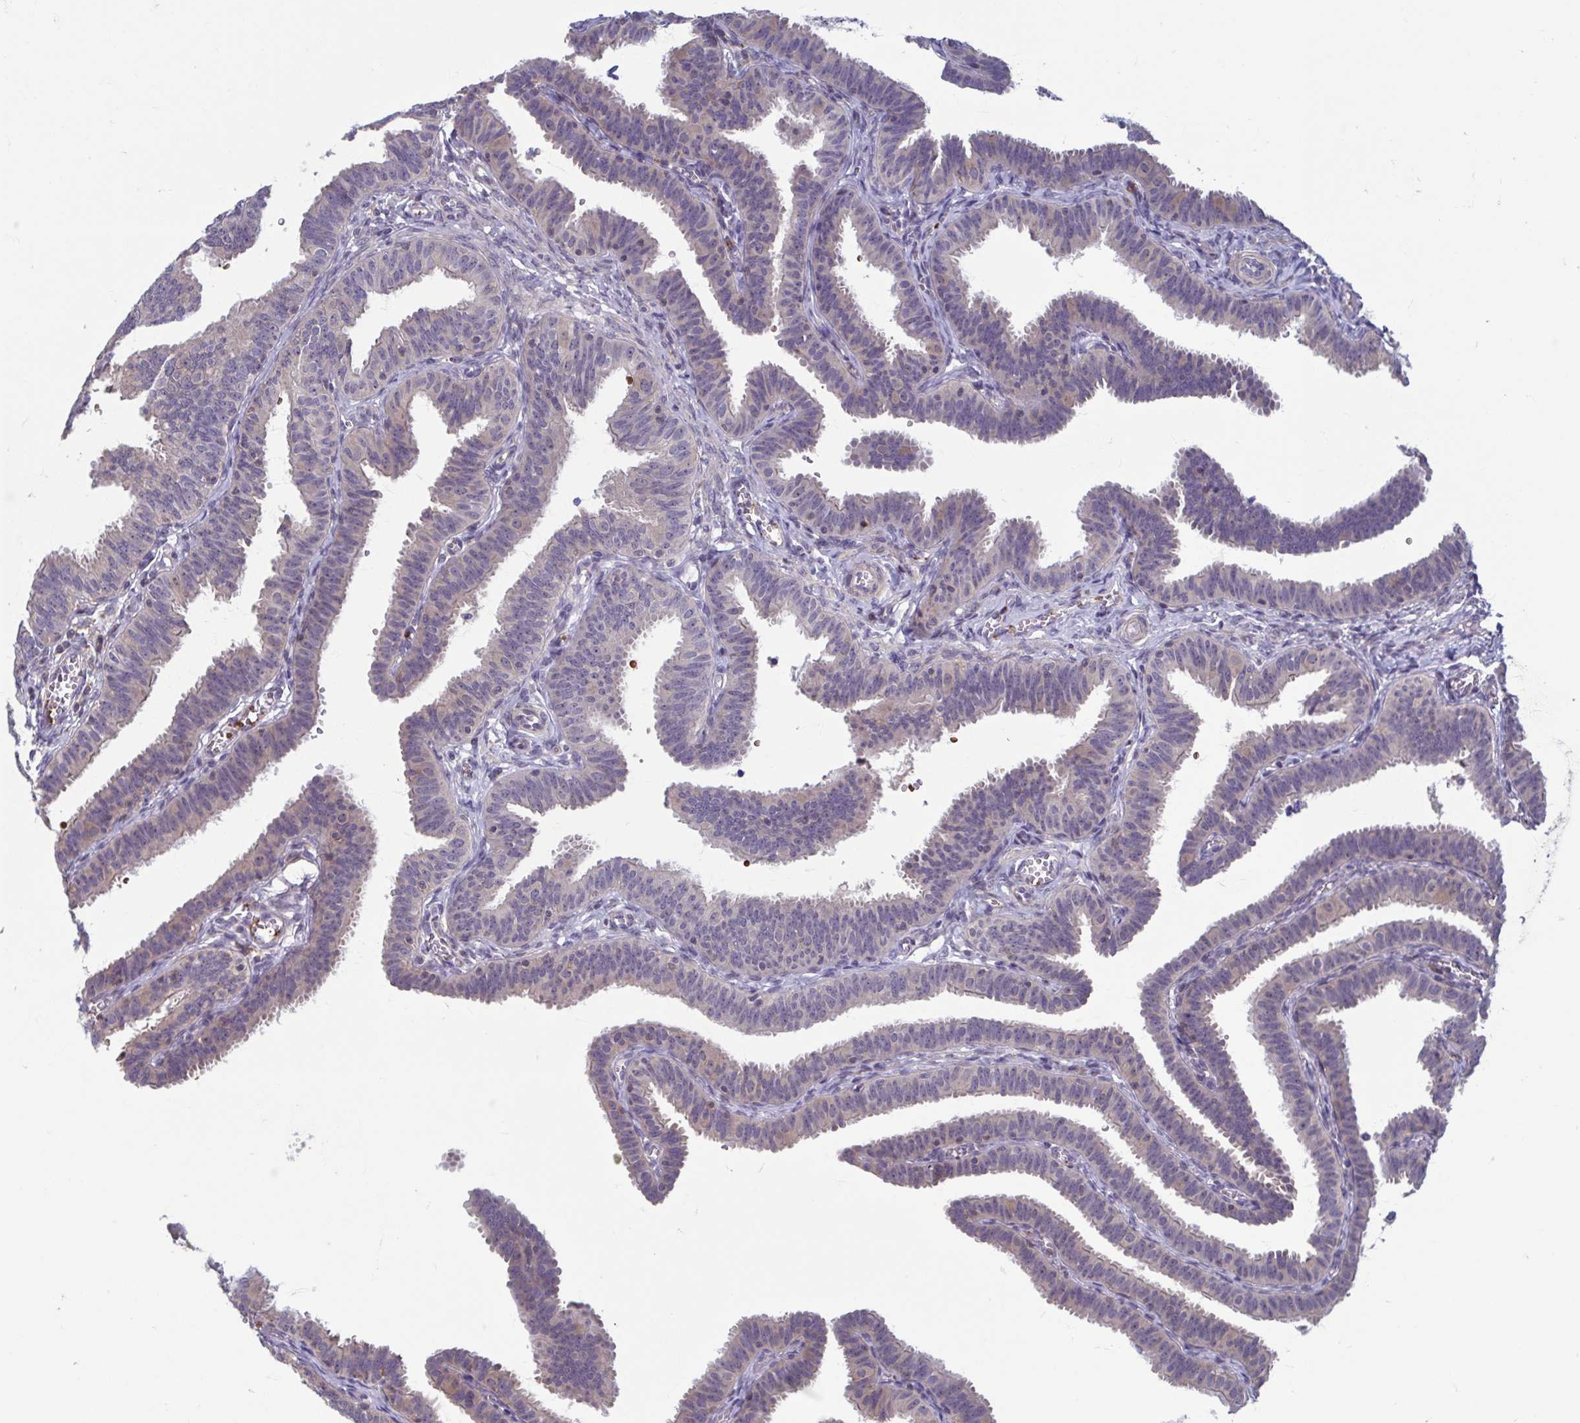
{"staining": {"intensity": "negative", "quantity": "none", "location": "none"}, "tissue": "fallopian tube", "cell_type": "Glandular cells", "image_type": "normal", "snomed": [{"axis": "morphology", "description": "Normal tissue, NOS"}, {"axis": "topography", "description": "Fallopian tube"}], "caption": "Immunohistochemistry (IHC) histopathology image of unremarkable fallopian tube: fallopian tube stained with DAB (3,3'-diaminobenzidine) reveals no significant protein positivity in glandular cells.", "gene": "LRRC38", "patient": {"sex": "female", "age": 25}}